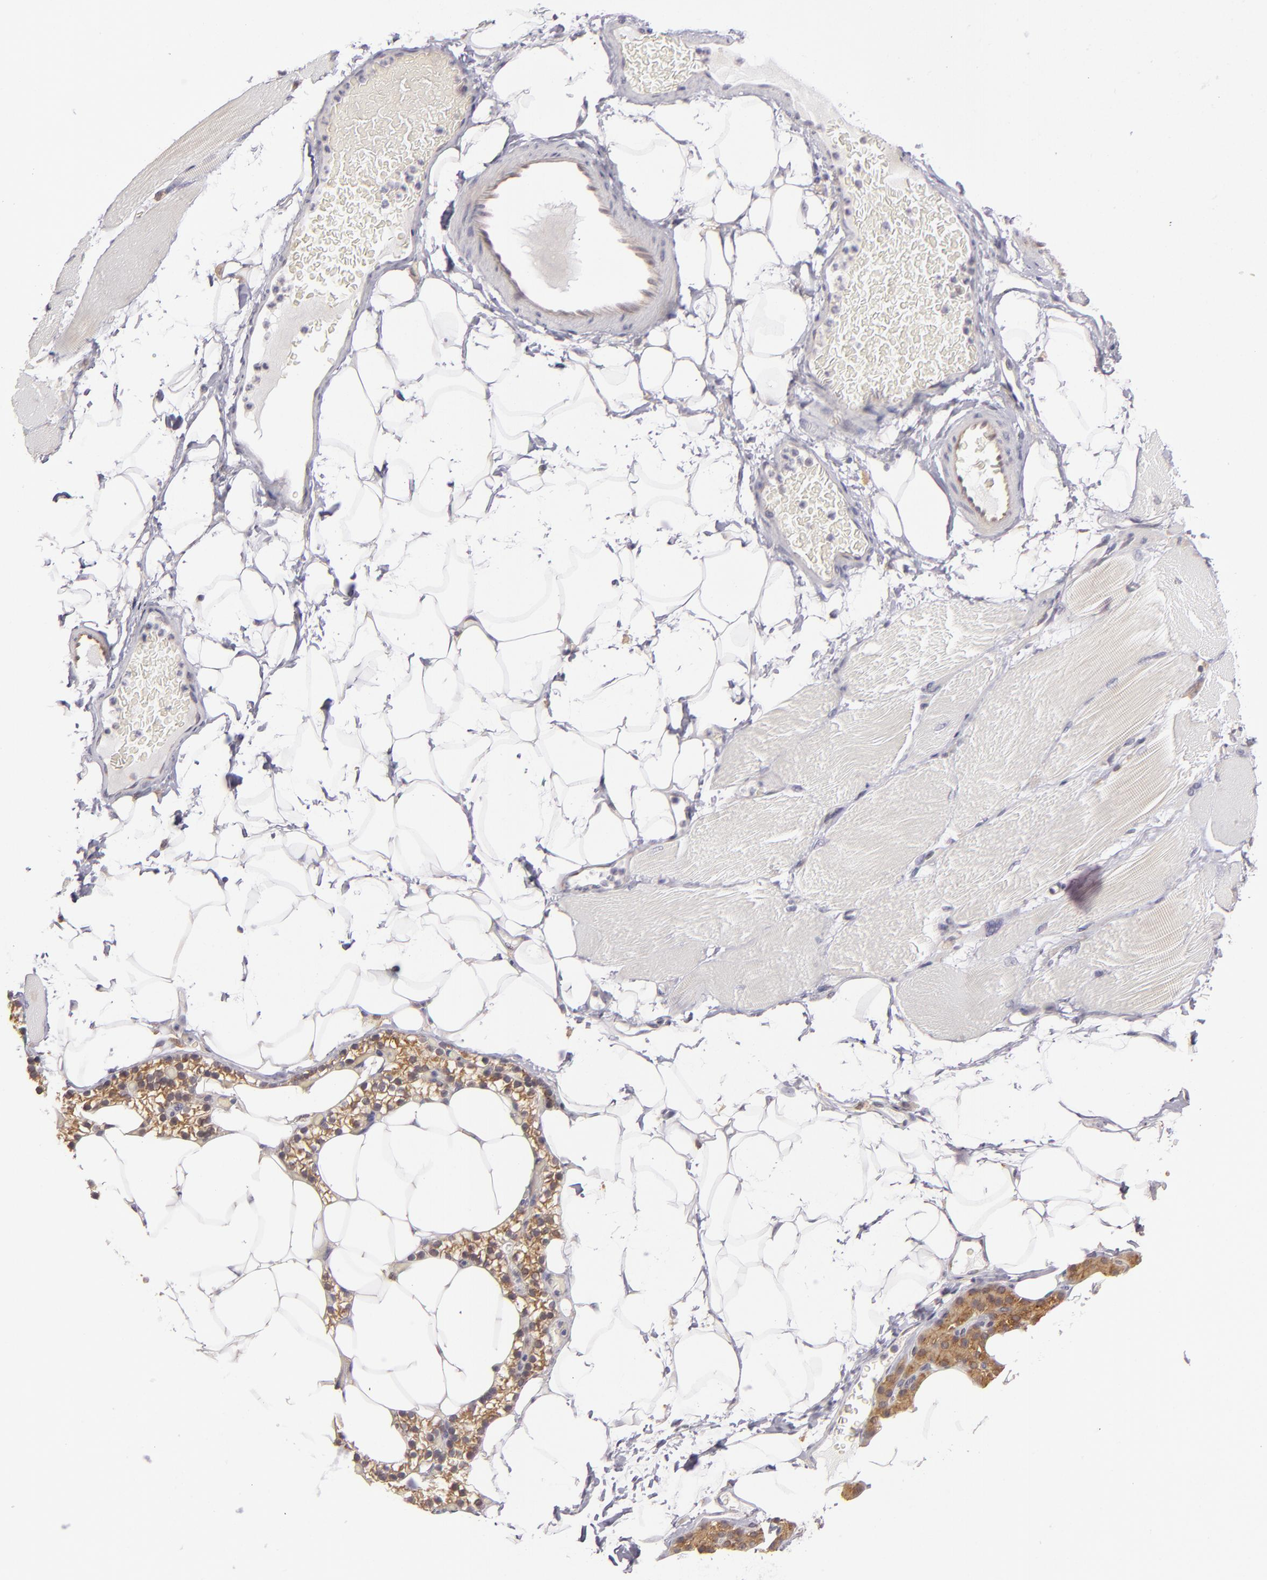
{"staining": {"intensity": "negative", "quantity": "none", "location": "none"}, "tissue": "skeletal muscle", "cell_type": "Myocytes", "image_type": "normal", "snomed": [{"axis": "morphology", "description": "Normal tissue, NOS"}, {"axis": "topography", "description": "Skeletal muscle"}, {"axis": "topography", "description": "Parathyroid gland"}], "caption": "High power microscopy image of an immunohistochemistry micrograph of normal skeletal muscle, revealing no significant positivity in myocytes. Nuclei are stained in blue.", "gene": "SH2D4A", "patient": {"sex": "female", "age": 37}}